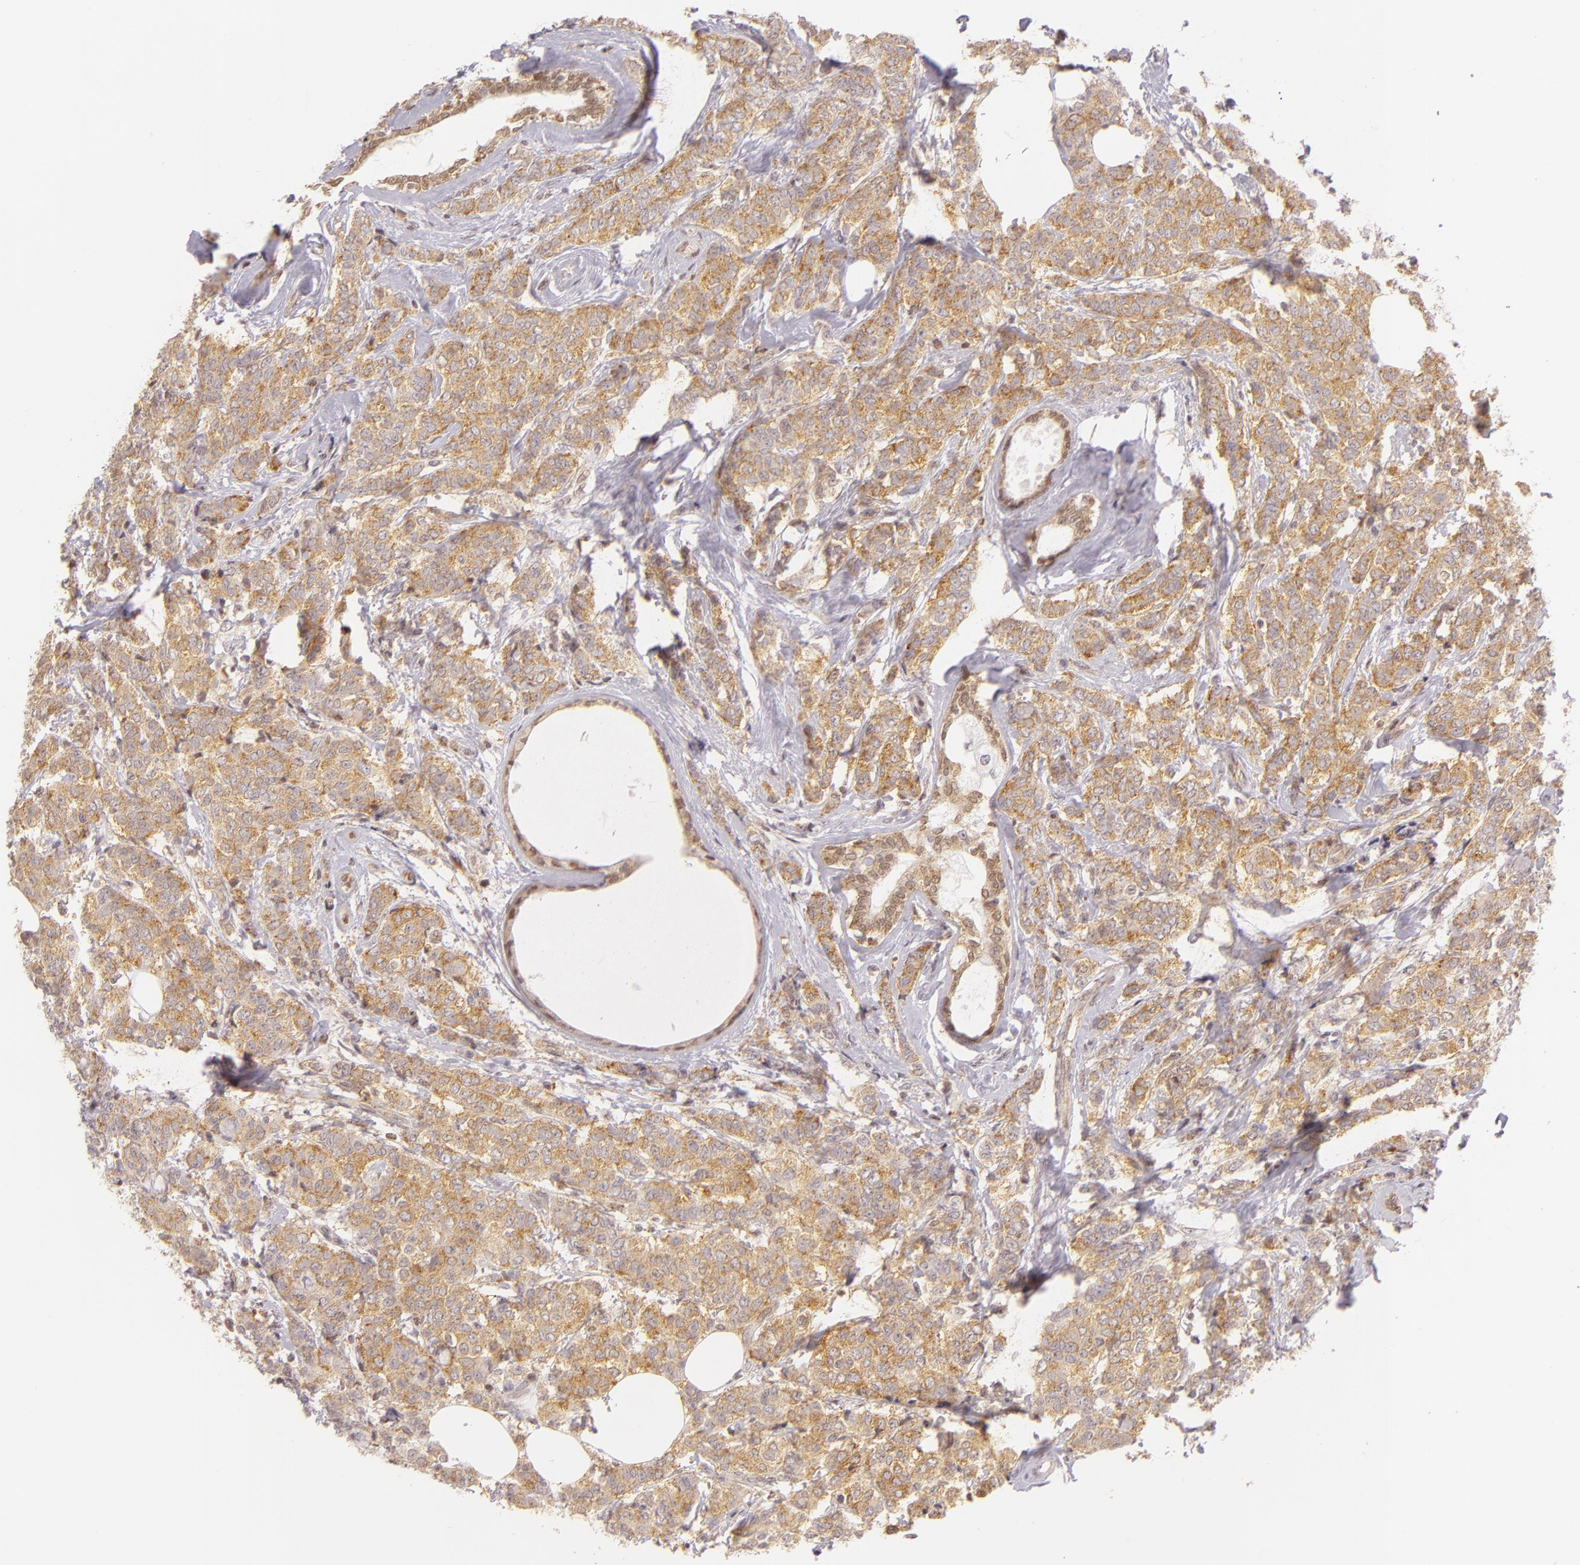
{"staining": {"intensity": "moderate", "quantity": "<25%", "location": "cytoplasmic/membranous"}, "tissue": "breast cancer", "cell_type": "Tumor cells", "image_type": "cancer", "snomed": [{"axis": "morphology", "description": "Lobular carcinoma"}, {"axis": "topography", "description": "Breast"}], "caption": "Approximately <25% of tumor cells in breast lobular carcinoma show moderate cytoplasmic/membranous protein staining as visualized by brown immunohistochemical staining.", "gene": "IMPDH1", "patient": {"sex": "female", "age": 60}}